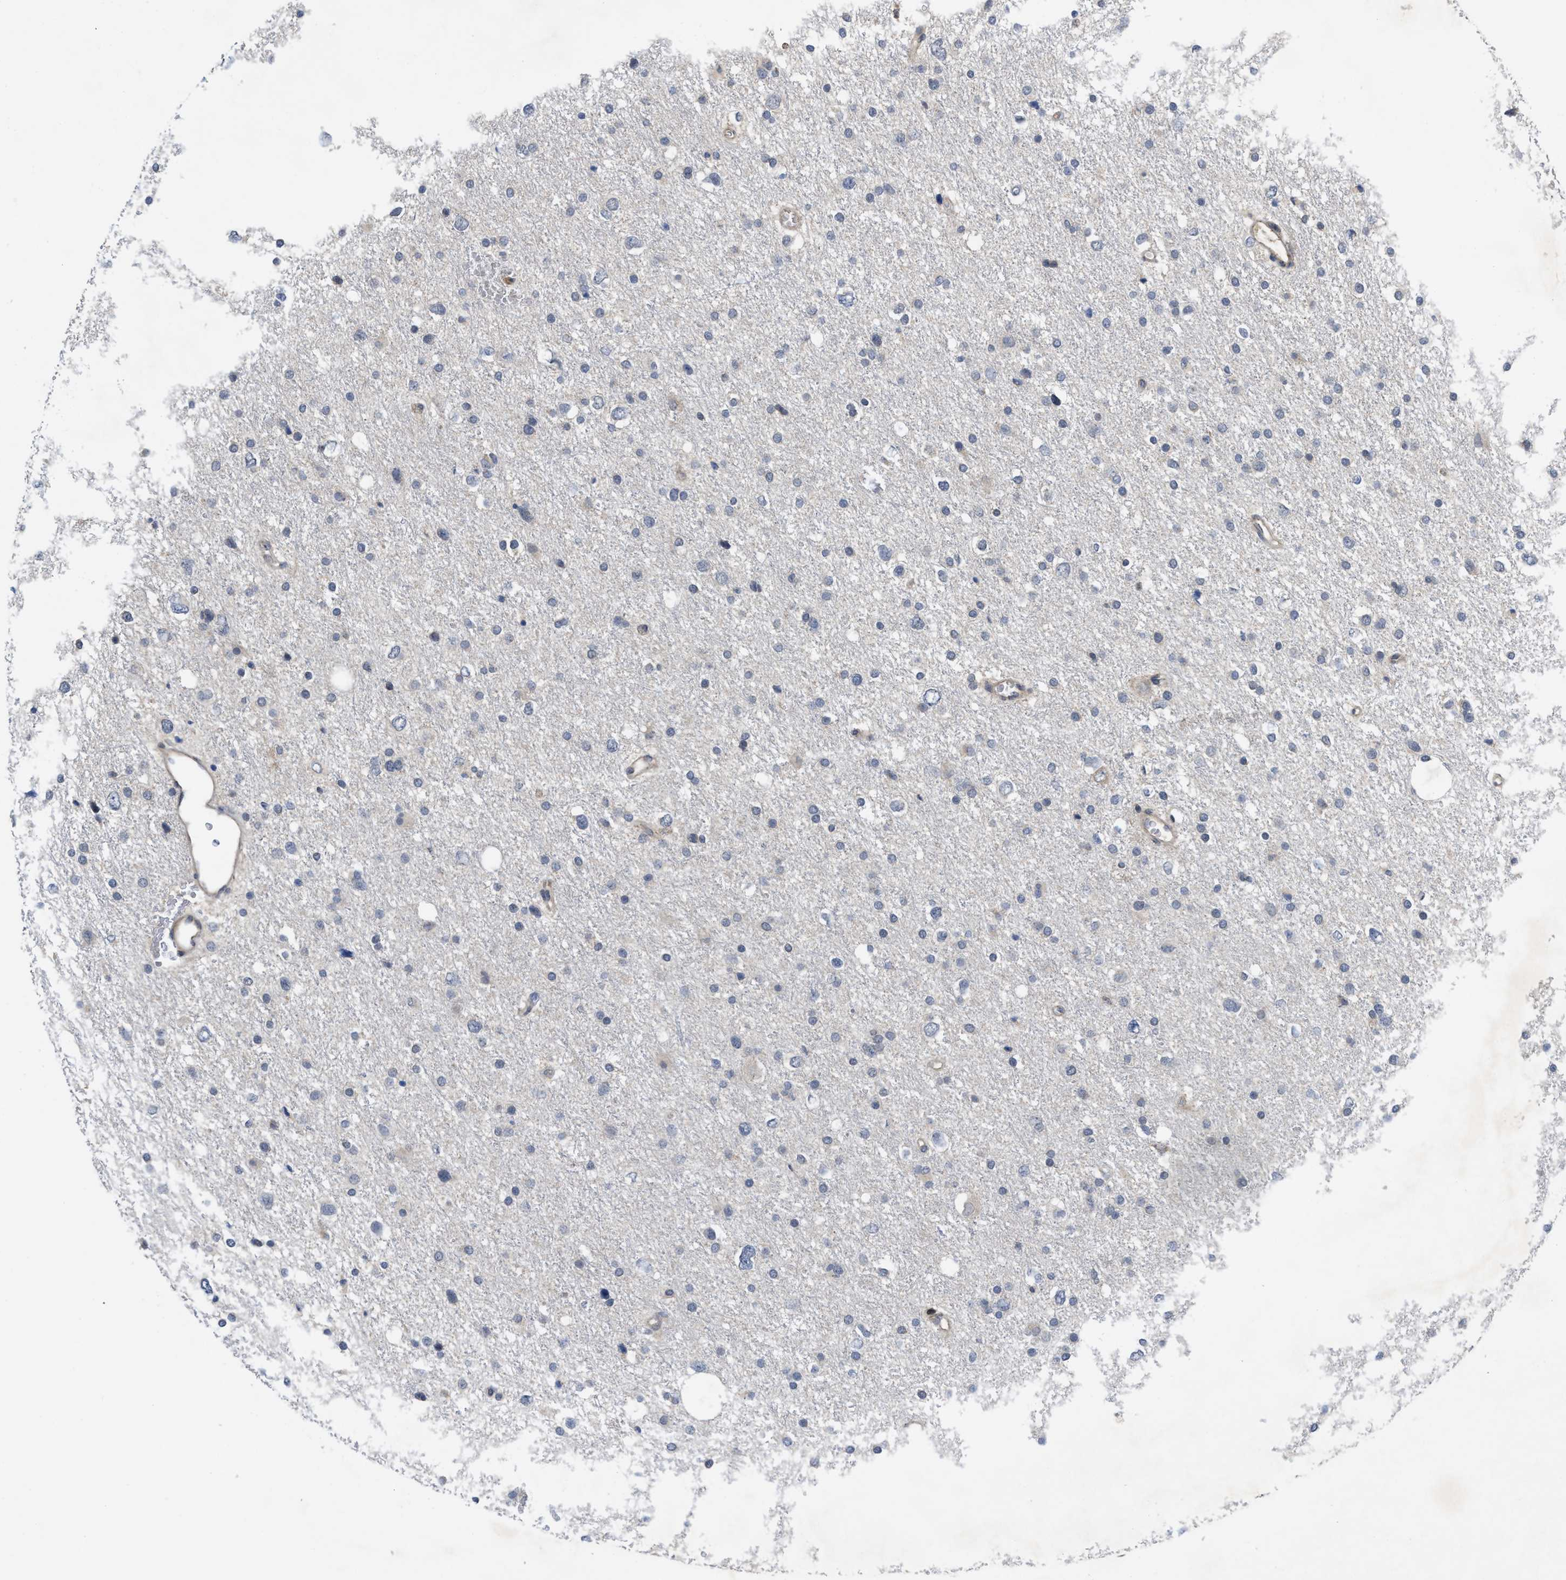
{"staining": {"intensity": "negative", "quantity": "none", "location": "none"}, "tissue": "glioma", "cell_type": "Tumor cells", "image_type": "cancer", "snomed": [{"axis": "morphology", "description": "Glioma, malignant, Low grade"}, {"axis": "topography", "description": "Brain"}], "caption": "This is an immunohistochemistry photomicrograph of malignant glioma (low-grade). There is no positivity in tumor cells.", "gene": "LDAF1", "patient": {"sex": "female", "age": 37}}